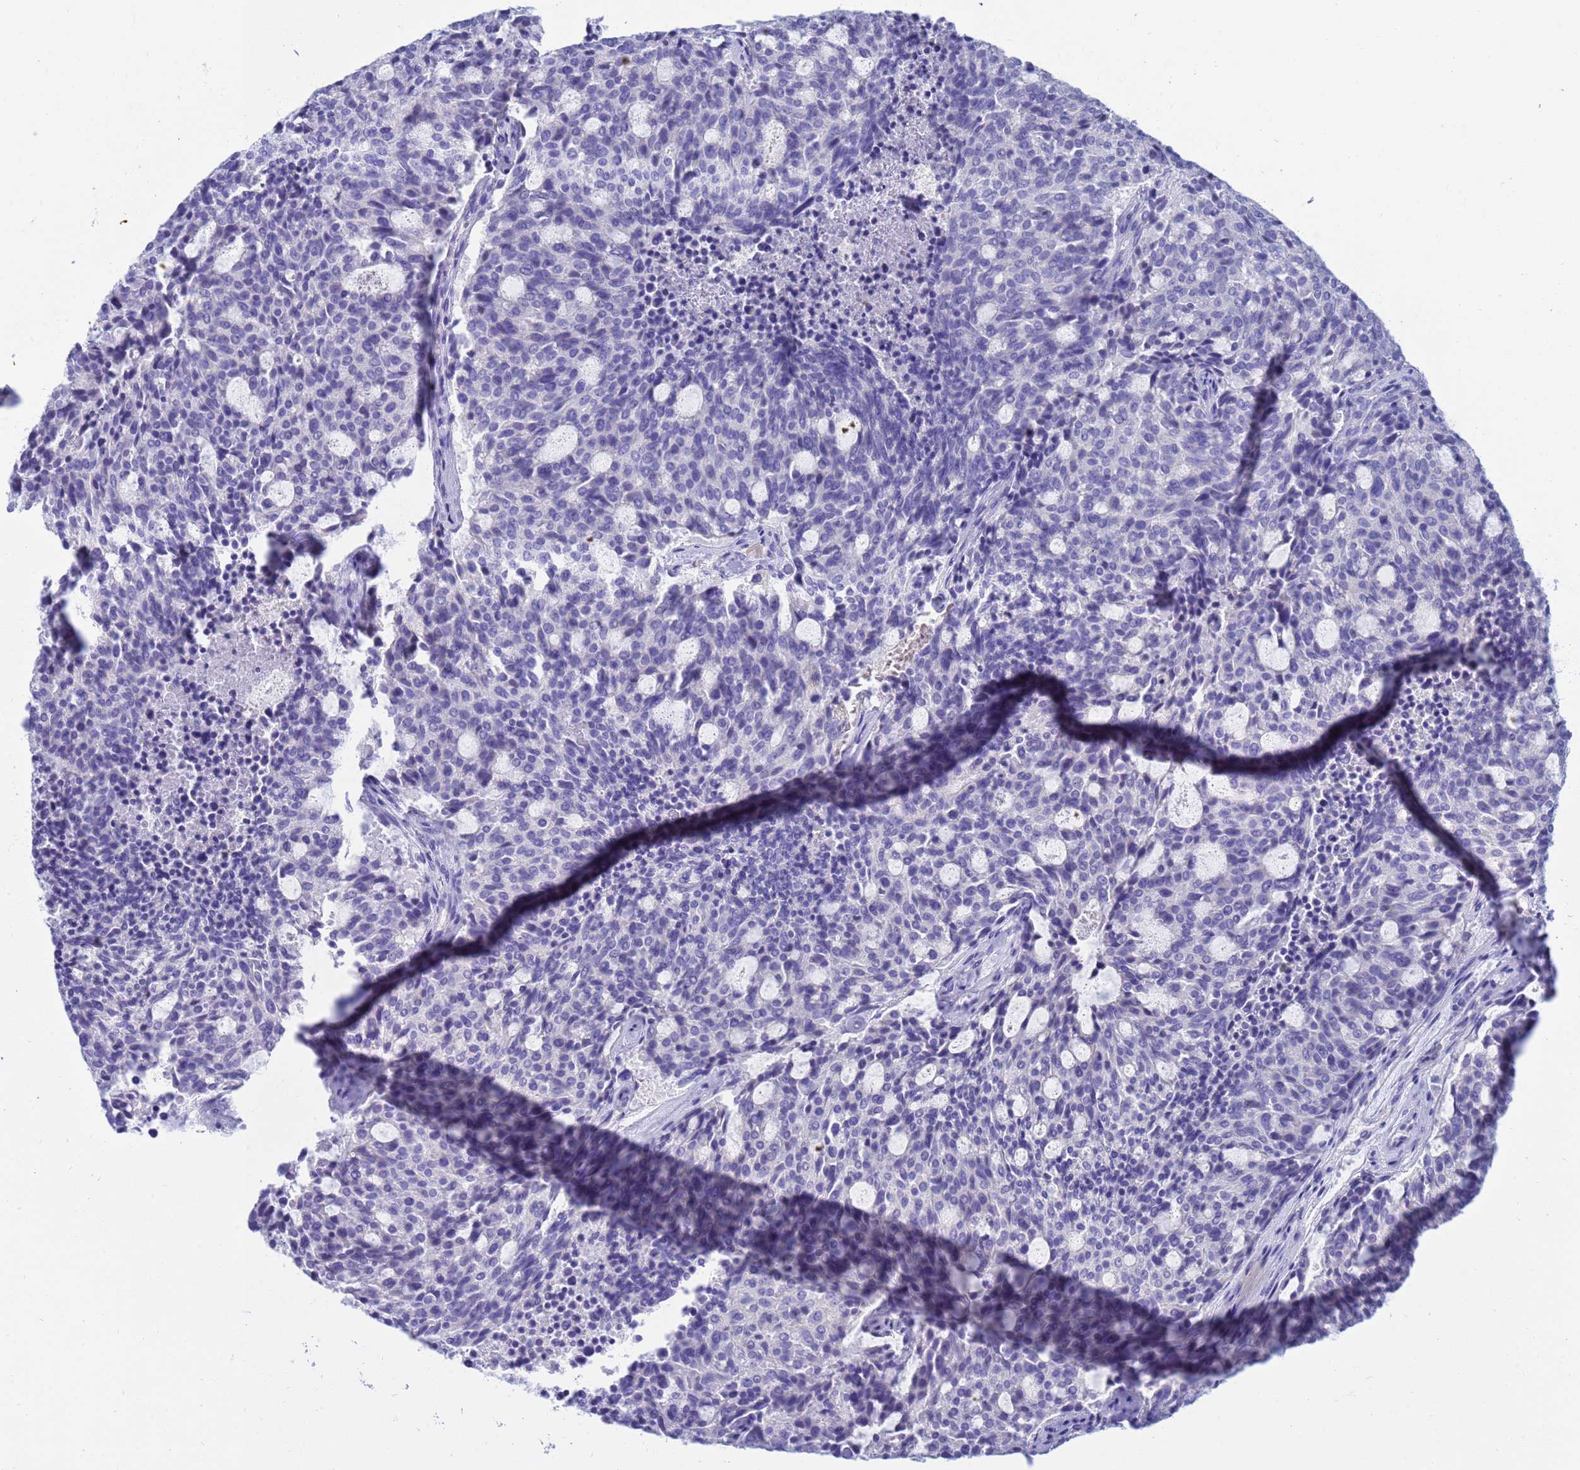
{"staining": {"intensity": "negative", "quantity": "none", "location": "none"}, "tissue": "carcinoid", "cell_type": "Tumor cells", "image_type": "cancer", "snomed": [{"axis": "morphology", "description": "Carcinoid, malignant, NOS"}, {"axis": "topography", "description": "Pancreas"}], "caption": "Immunohistochemistry (IHC) of carcinoid displays no expression in tumor cells. (Immunohistochemistry, brightfield microscopy, high magnification).", "gene": "SYCN", "patient": {"sex": "female", "age": 54}}